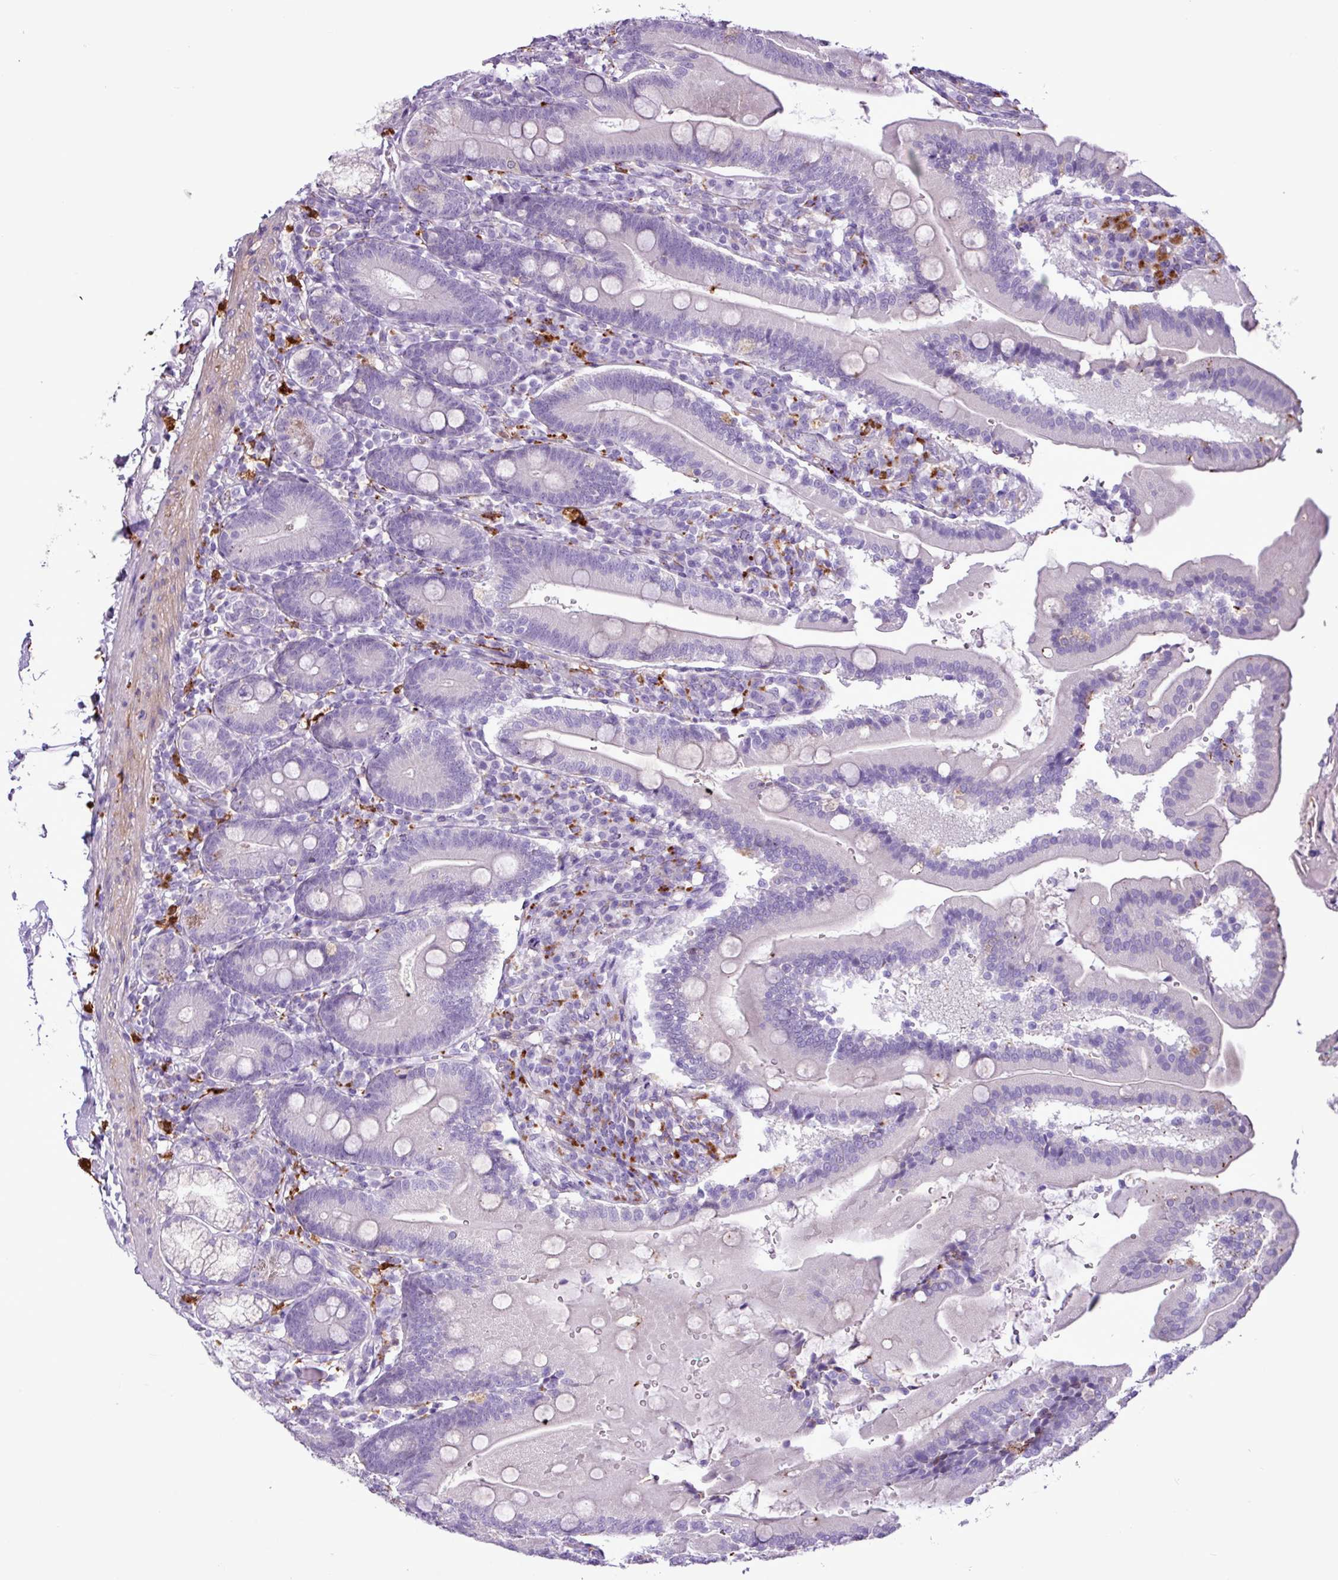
{"staining": {"intensity": "weak", "quantity": "<25%", "location": "cytoplasmic/membranous"}, "tissue": "duodenum", "cell_type": "Glandular cells", "image_type": "normal", "snomed": [{"axis": "morphology", "description": "Normal tissue, NOS"}, {"axis": "topography", "description": "Duodenum"}], "caption": "Protein analysis of normal duodenum shows no significant staining in glandular cells. Nuclei are stained in blue.", "gene": "TMEM200C", "patient": {"sex": "female", "age": 67}}